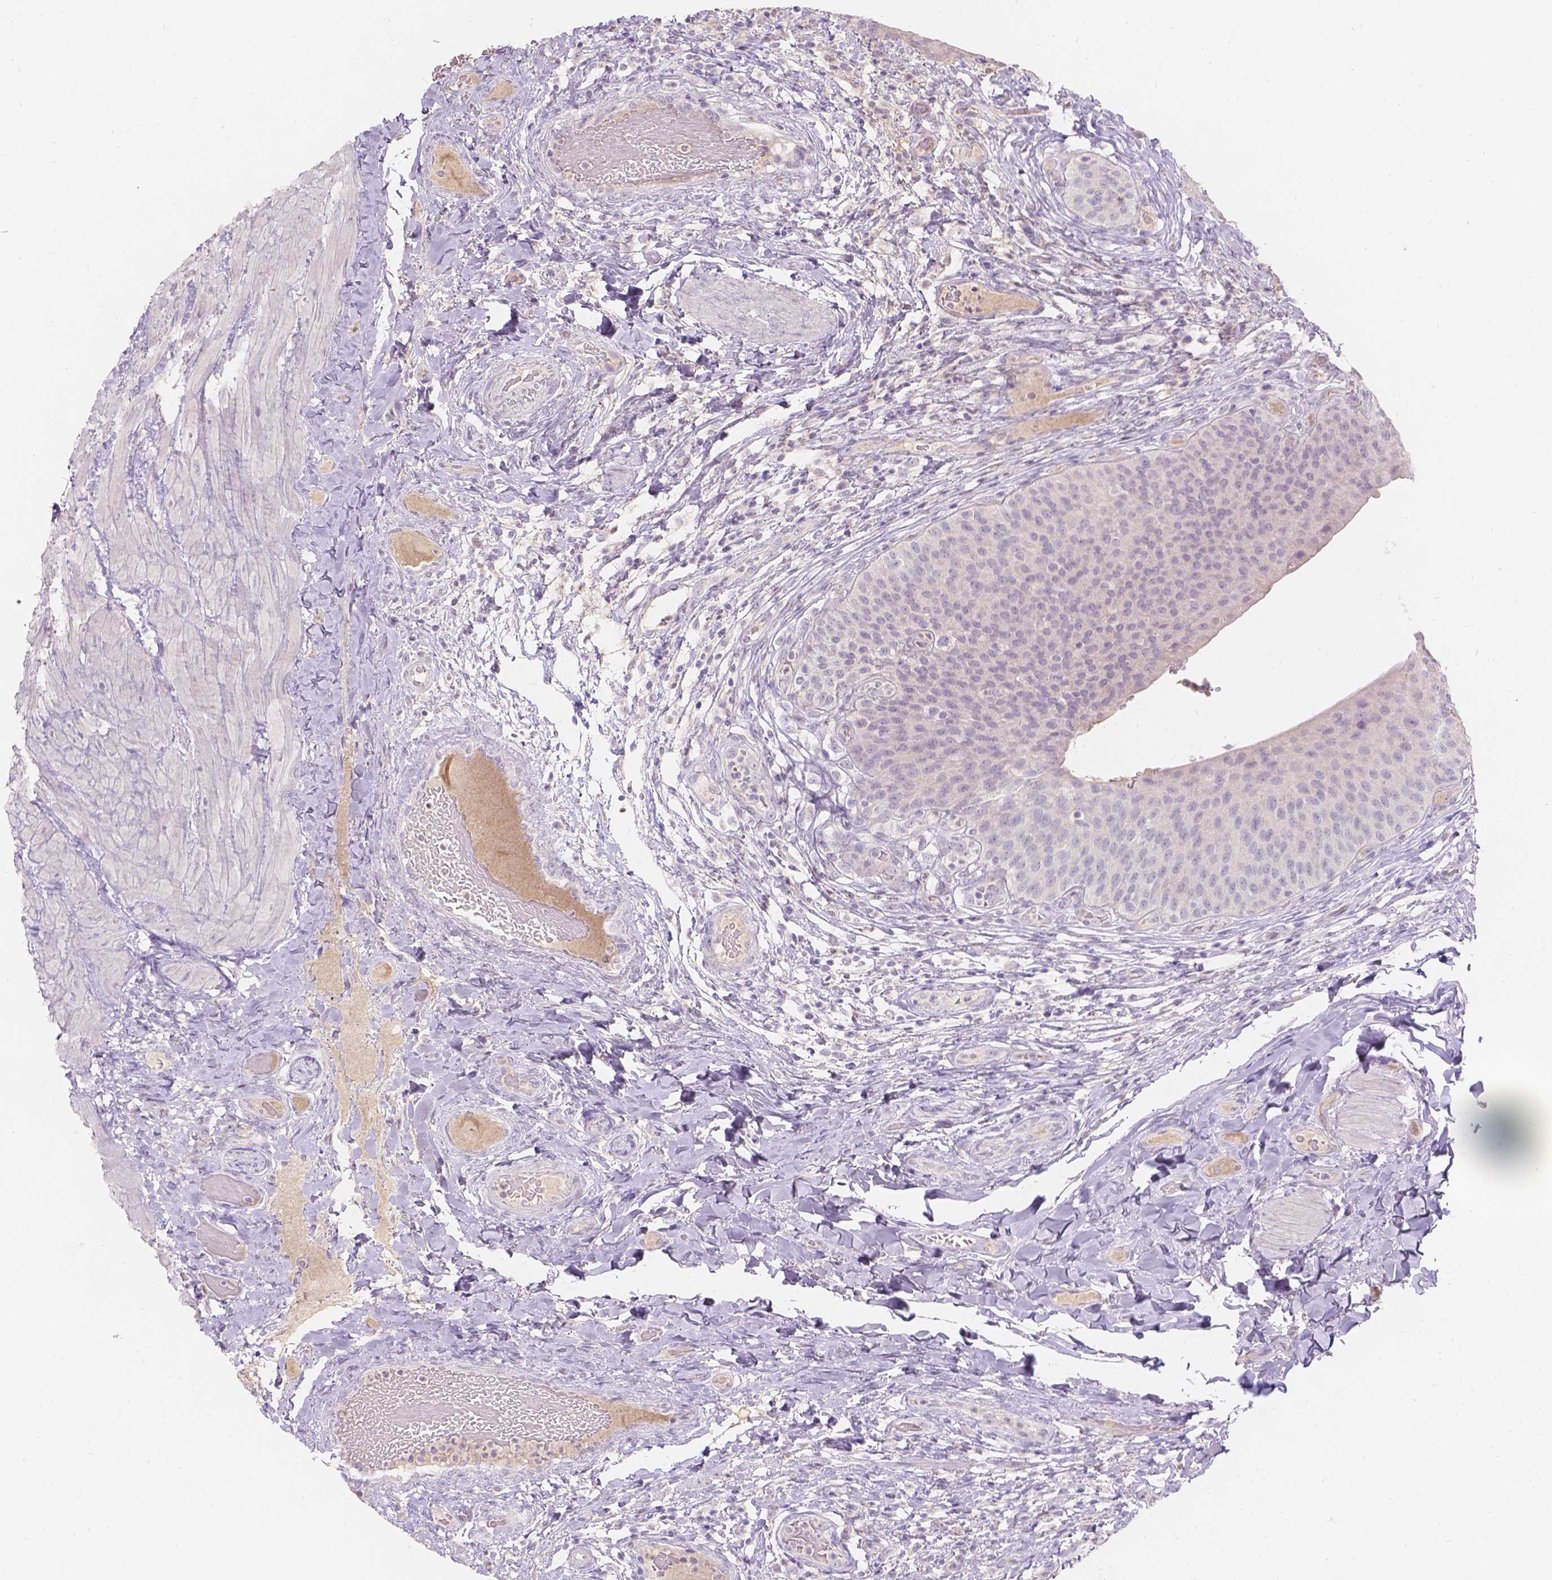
{"staining": {"intensity": "negative", "quantity": "none", "location": "none"}, "tissue": "urinary bladder", "cell_type": "Urothelial cells", "image_type": "normal", "snomed": [{"axis": "morphology", "description": "Normal tissue, NOS"}, {"axis": "topography", "description": "Urinary bladder"}], "caption": "The IHC micrograph has no significant staining in urothelial cells of urinary bladder.", "gene": "DCAF4L1", "patient": {"sex": "male", "age": 66}}